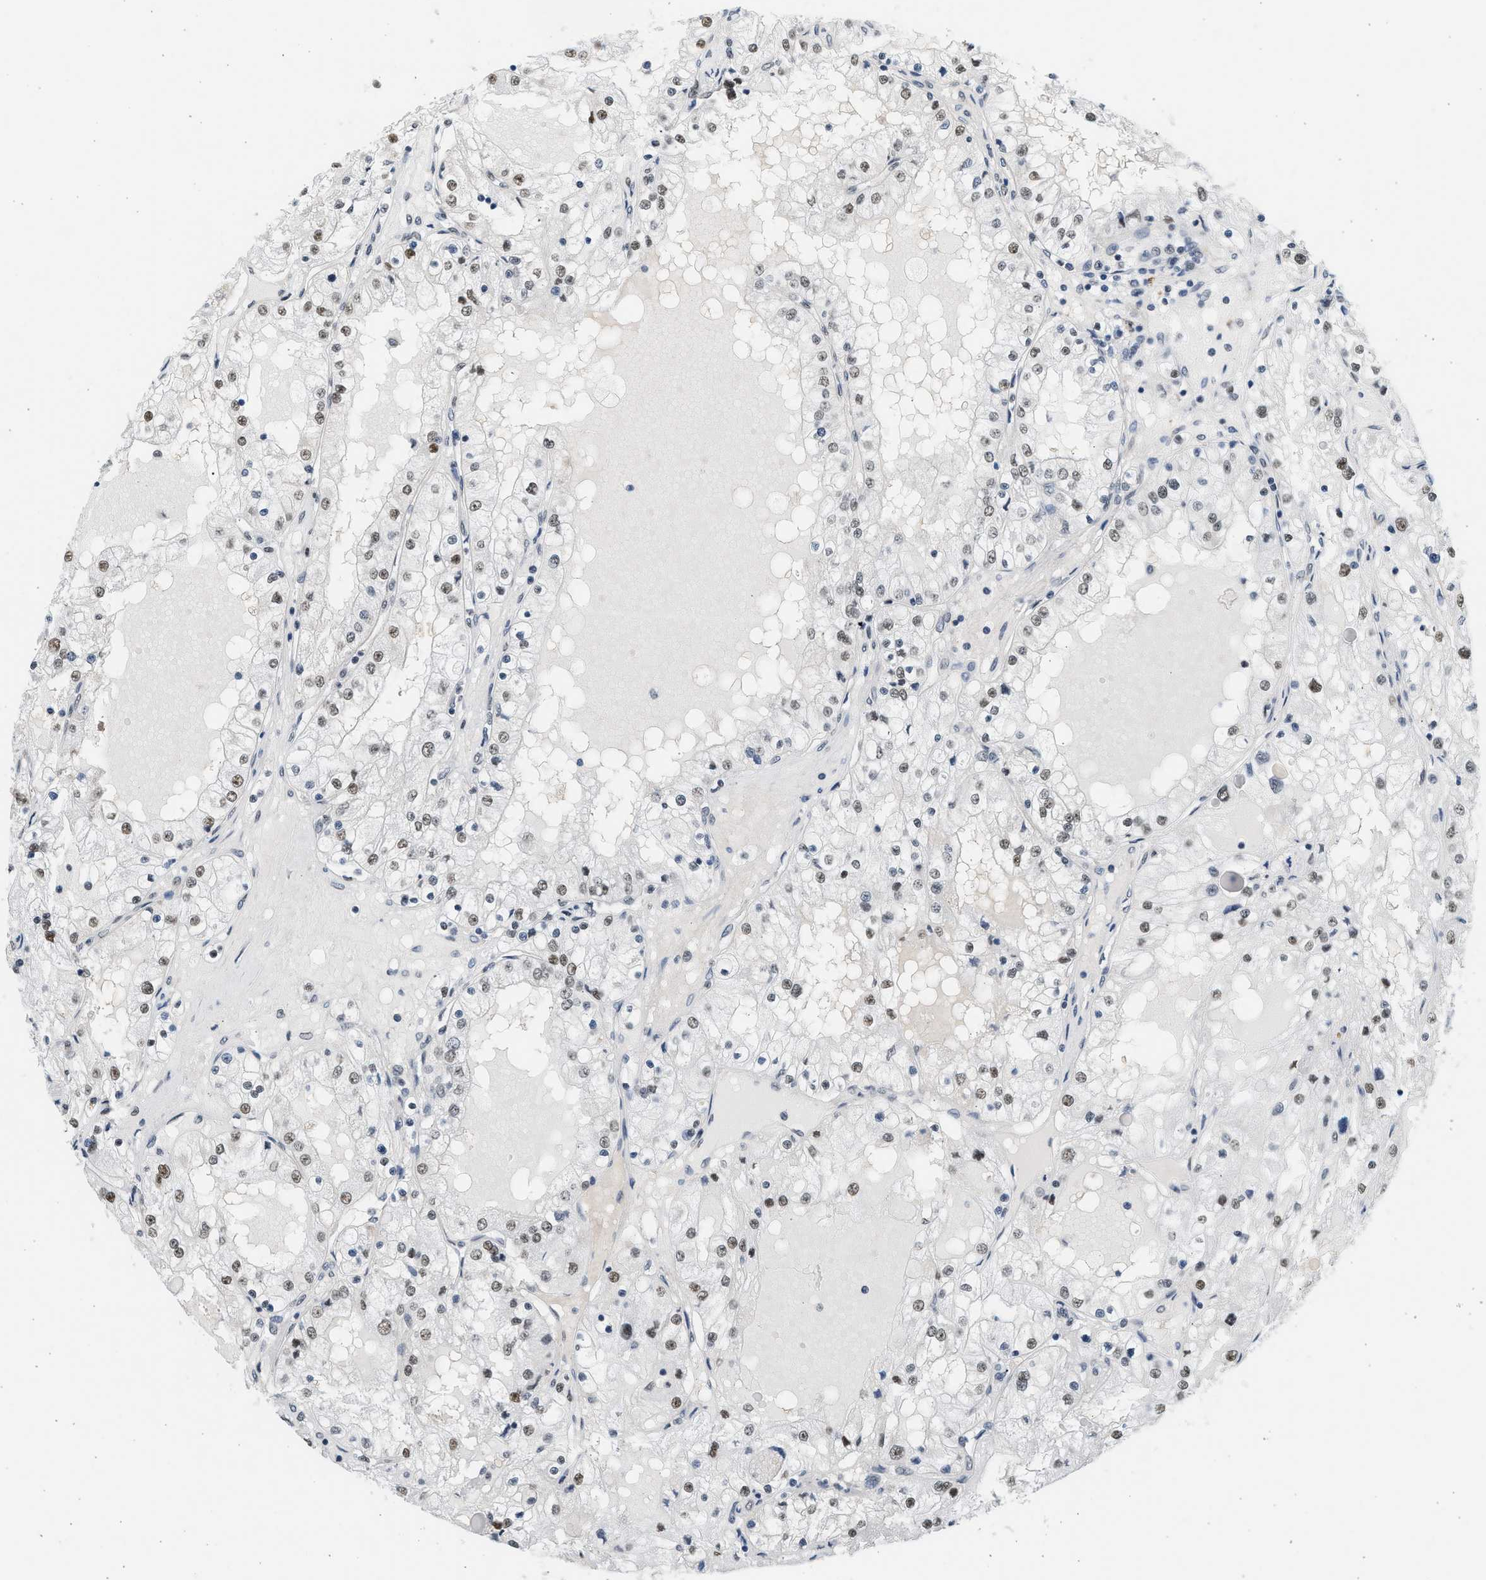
{"staining": {"intensity": "weak", "quantity": ">75%", "location": "nuclear"}, "tissue": "renal cancer", "cell_type": "Tumor cells", "image_type": "cancer", "snomed": [{"axis": "morphology", "description": "Adenocarcinoma, NOS"}, {"axis": "topography", "description": "Kidney"}], "caption": "Renal cancer tissue reveals weak nuclear expression in approximately >75% of tumor cells", "gene": "HIPK1", "patient": {"sex": "male", "age": 68}}